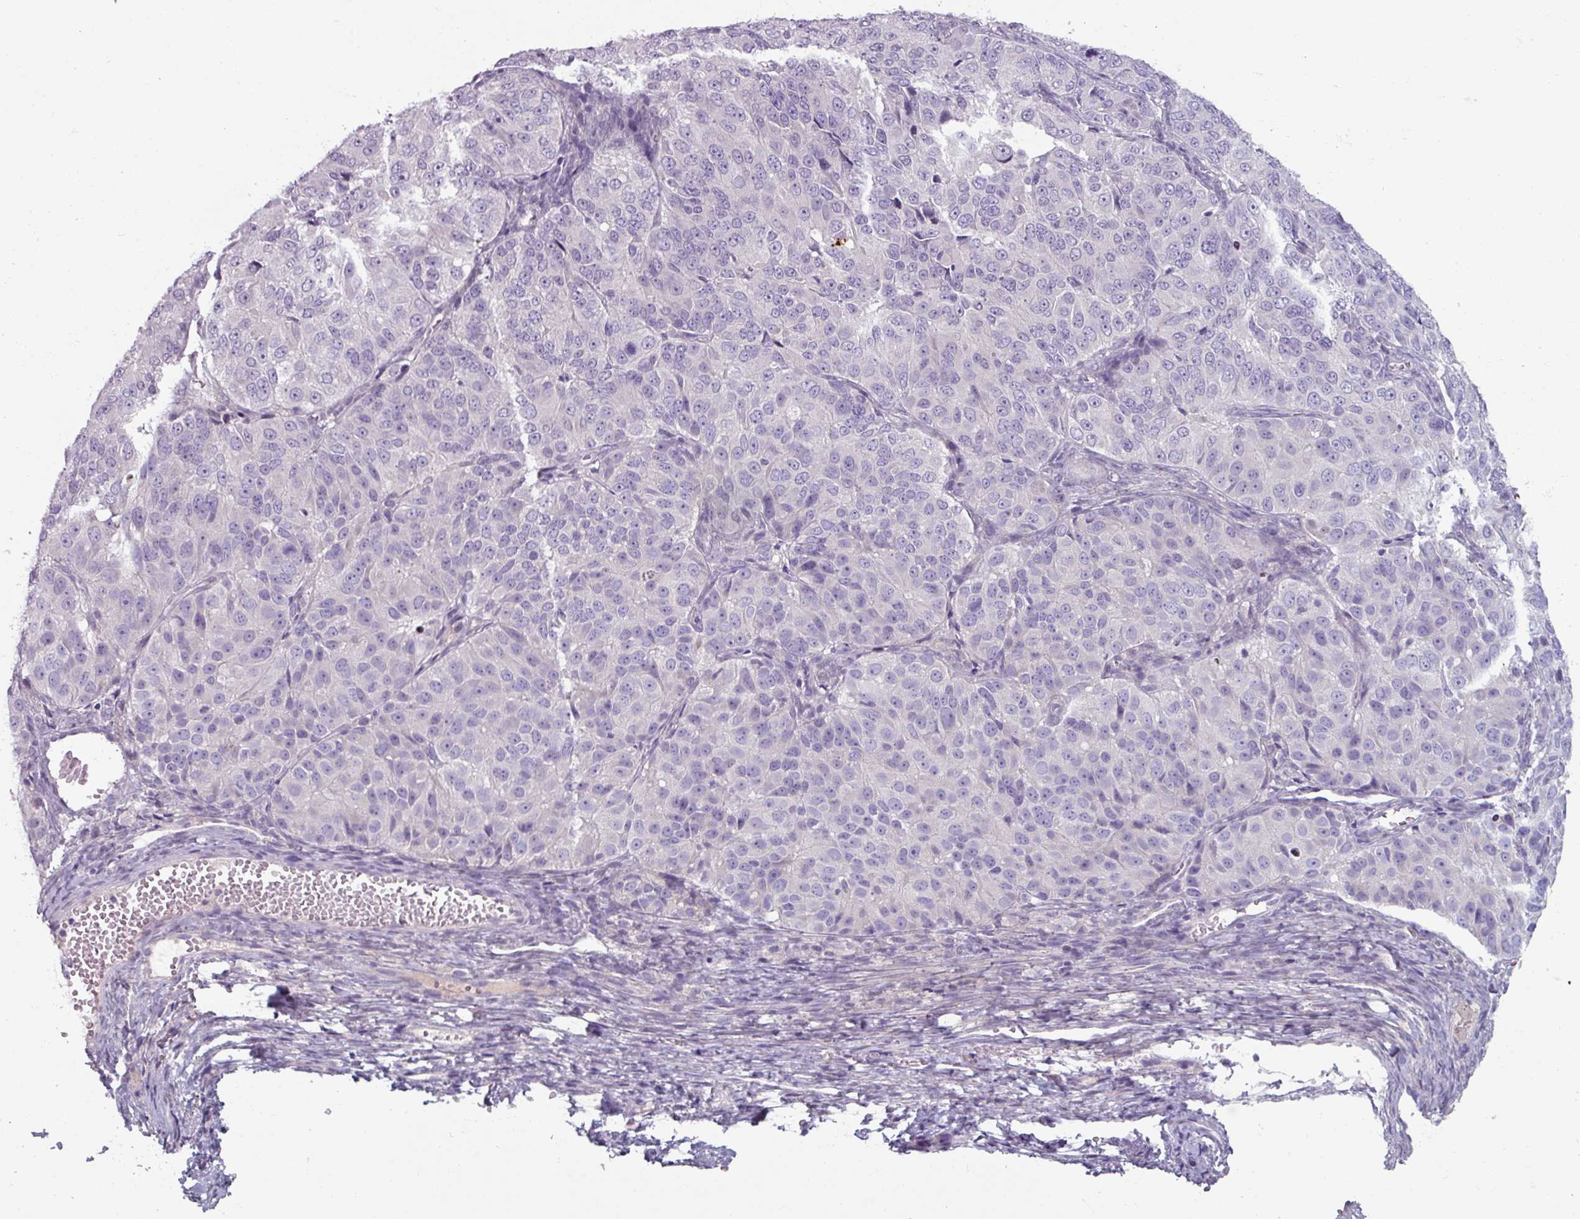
{"staining": {"intensity": "negative", "quantity": "none", "location": "none"}, "tissue": "ovarian cancer", "cell_type": "Tumor cells", "image_type": "cancer", "snomed": [{"axis": "morphology", "description": "Carcinoma, endometroid"}, {"axis": "topography", "description": "Ovary"}], "caption": "Immunohistochemical staining of endometroid carcinoma (ovarian) exhibits no significant expression in tumor cells.", "gene": "SMIM11", "patient": {"sex": "female", "age": 51}}